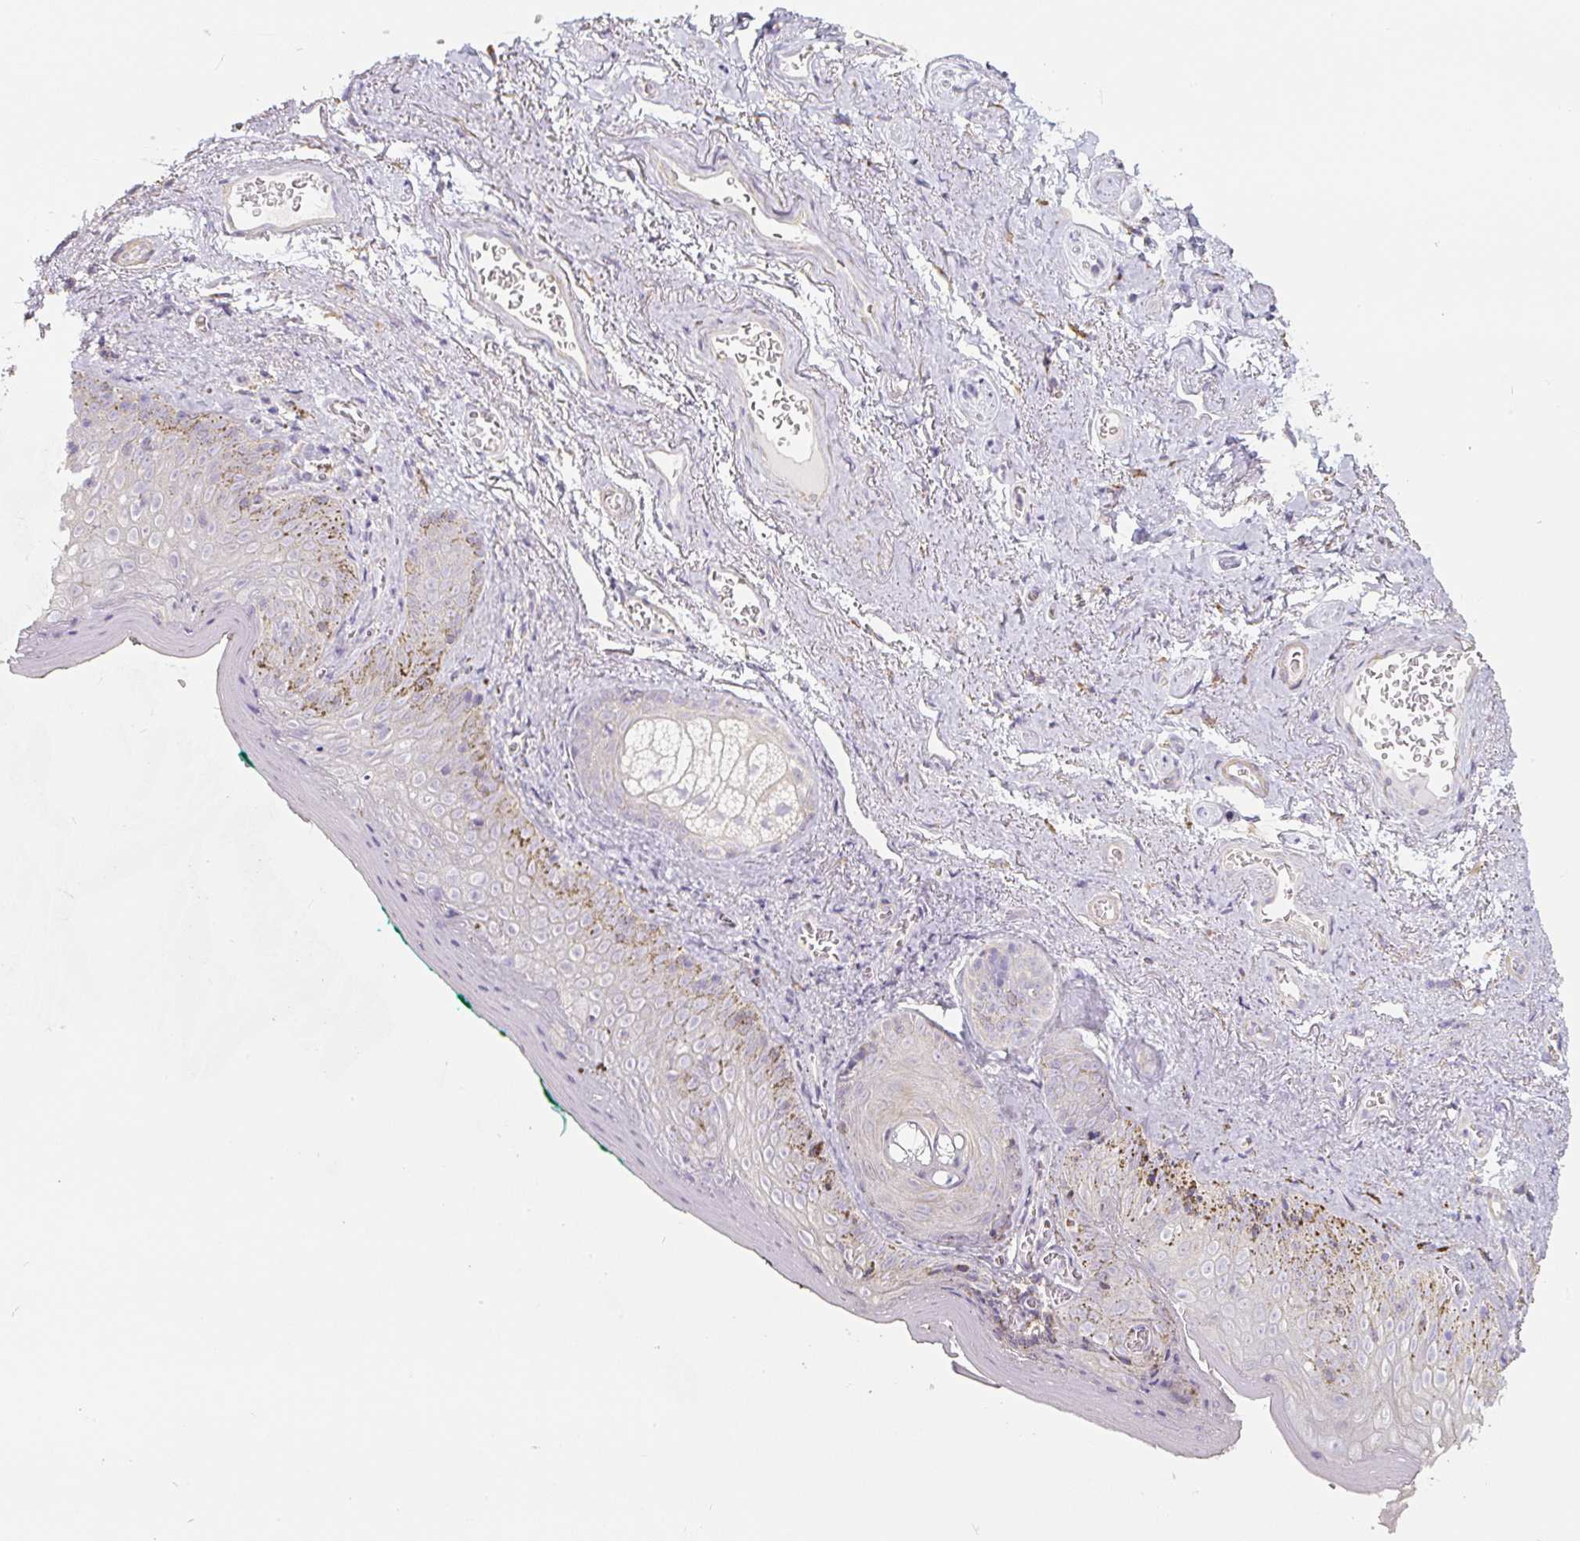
{"staining": {"intensity": "negative", "quantity": "none", "location": "none"}, "tissue": "vagina", "cell_type": "Squamous epithelial cells", "image_type": "normal", "snomed": [{"axis": "morphology", "description": "Normal tissue, NOS"}, {"axis": "topography", "description": "Vulva"}, {"axis": "topography", "description": "Vagina"}, {"axis": "topography", "description": "Peripheral nerve tissue"}], "caption": "The photomicrograph demonstrates no significant expression in squamous epithelial cells of vagina. The staining was performed using DAB (3,3'-diaminobenzidine) to visualize the protein expression in brown, while the nuclei were stained in blue with hematoxylin (Magnification: 20x).", "gene": "PWWP3B", "patient": {"sex": "female", "age": 66}}